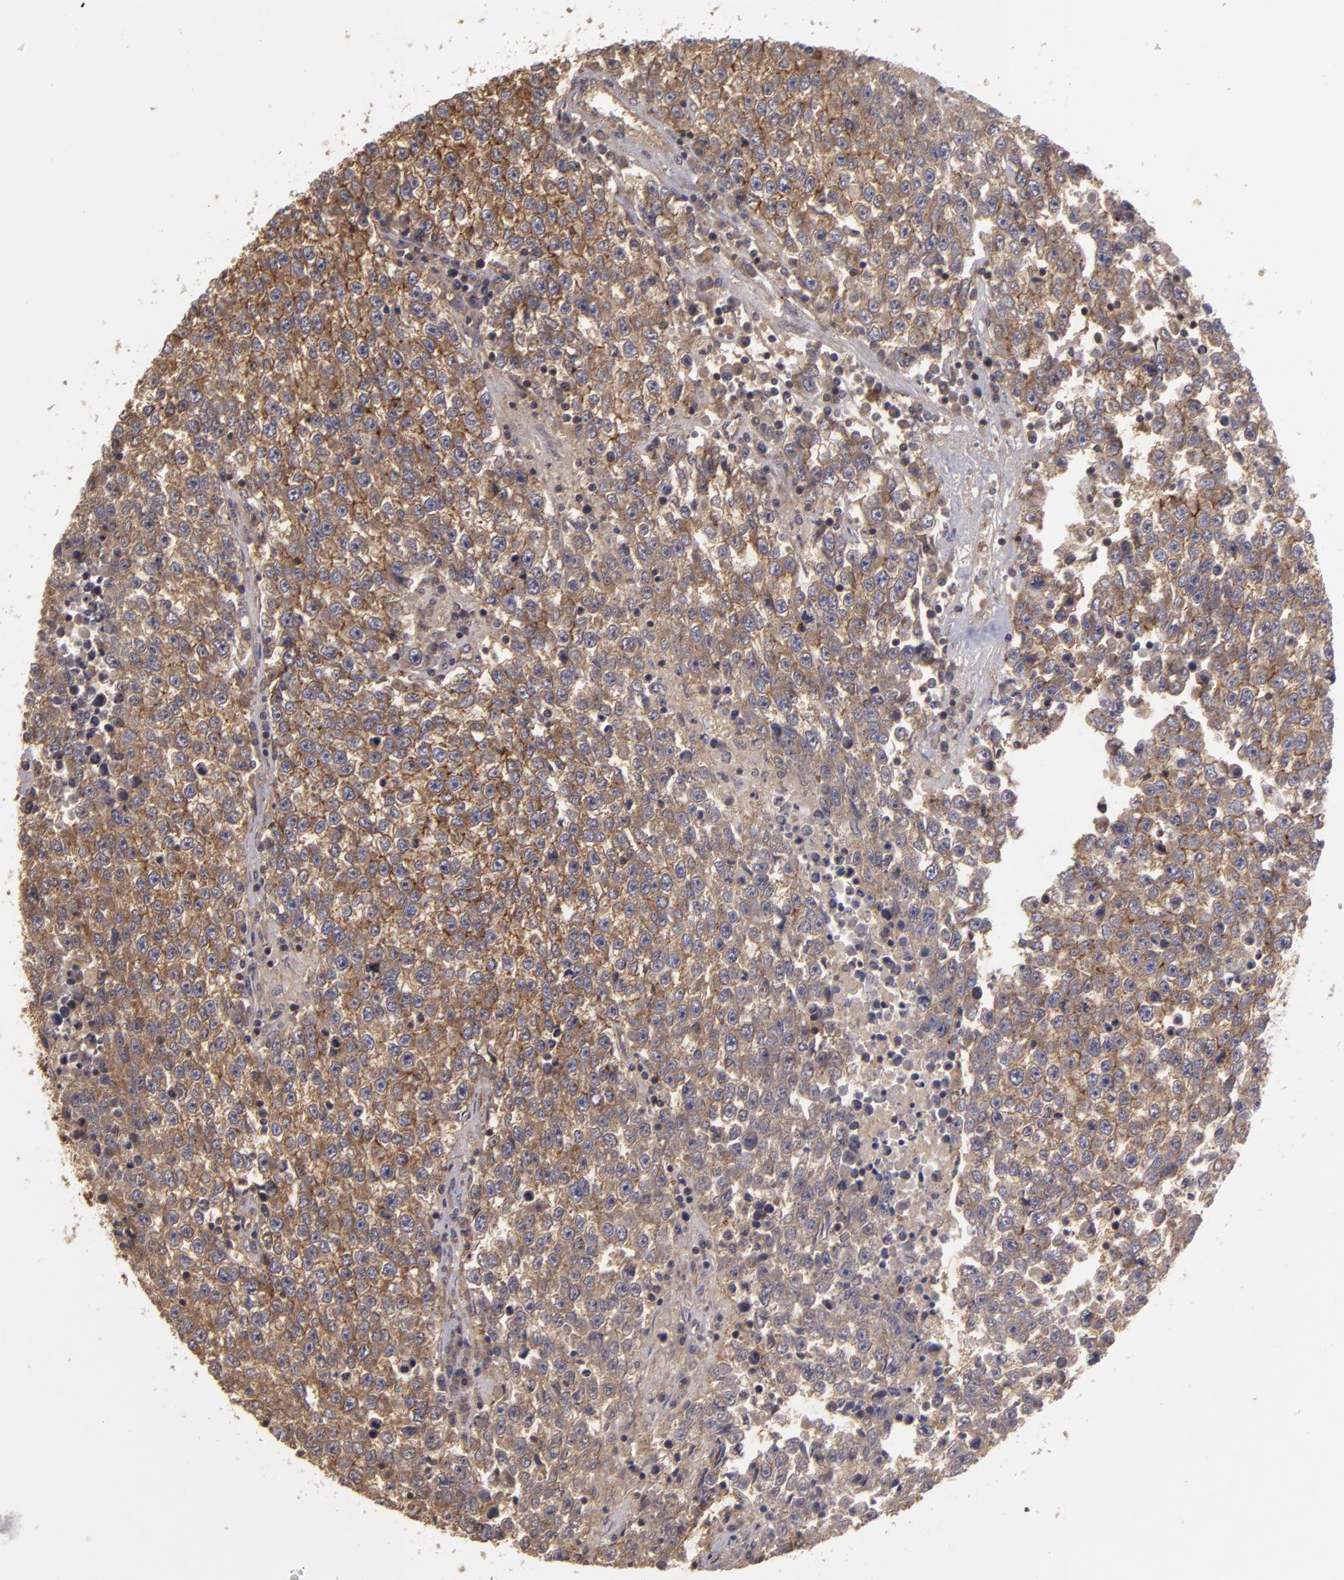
{"staining": {"intensity": "moderate", "quantity": ">75%", "location": "cytoplasmic/membranous"}, "tissue": "testis cancer", "cell_type": "Tumor cells", "image_type": "cancer", "snomed": [{"axis": "morphology", "description": "Seminoma, NOS"}, {"axis": "topography", "description": "Testis"}], "caption": "A high-resolution histopathology image shows immunohistochemistry (IHC) staining of testis seminoma, which displays moderate cytoplasmic/membranous expression in about >75% of tumor cells. (brown staining indicates protein expression, while blue staining denotes nuclei).", "gene": "HRAS", "patient": {"sex": "male", "age": 36}}